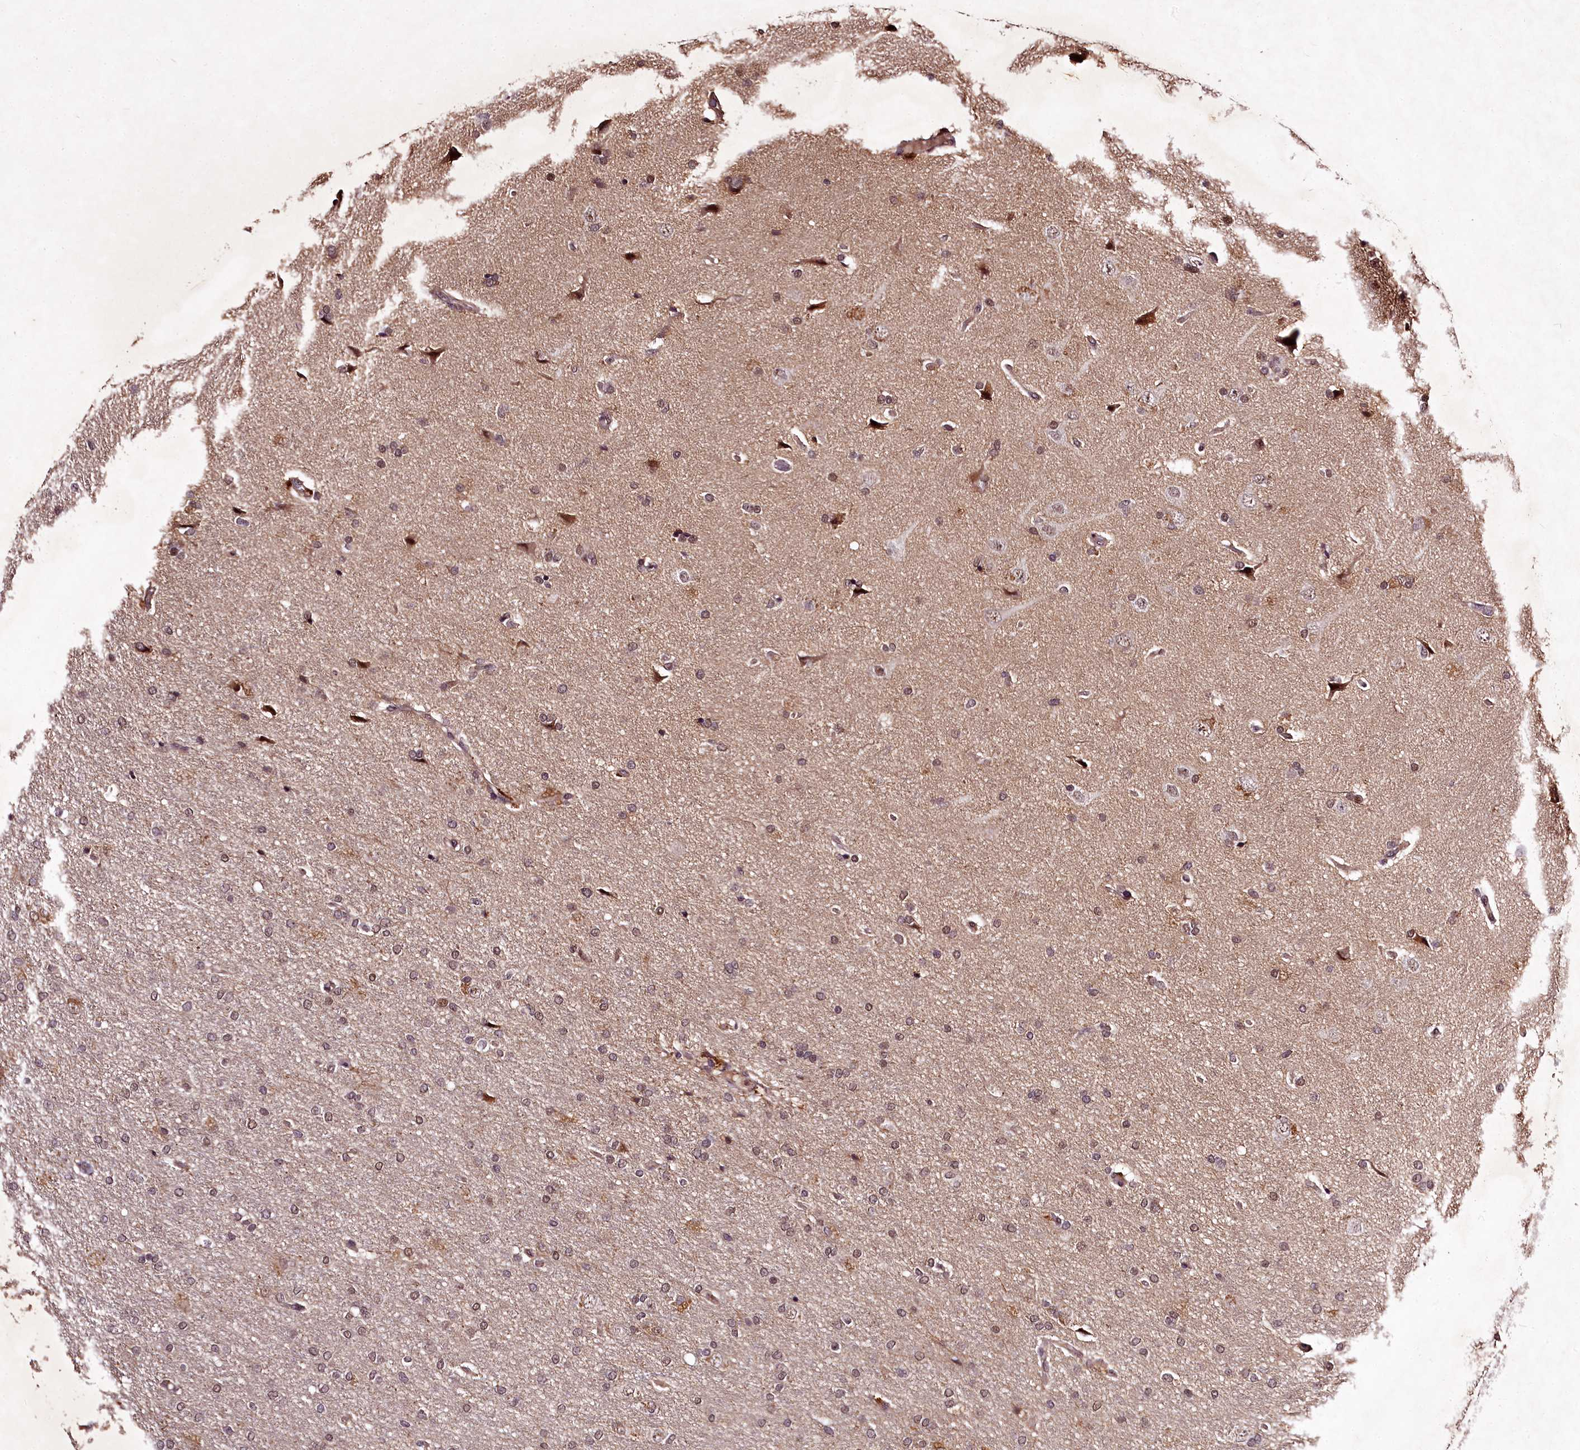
{"staining": {"intensity": "moderate", "quantity": "25%-75%", "location": "nuclear"}, "tissue": "glioma", "cell_type": "Tumor cells", "image_type": "cancer", "snomed": [{"axis": "morphology", "description": "Glioma, malignant, High grade"}, {"axis": "topography", "description": "Brain"}], "caption": "Tumor cells demonstrate medium levels of moderate nuclear staining in about 25%-75% of cells in human glioma.", "gene": "MAML3", "patient": {"sex": "male", "age": 72}}